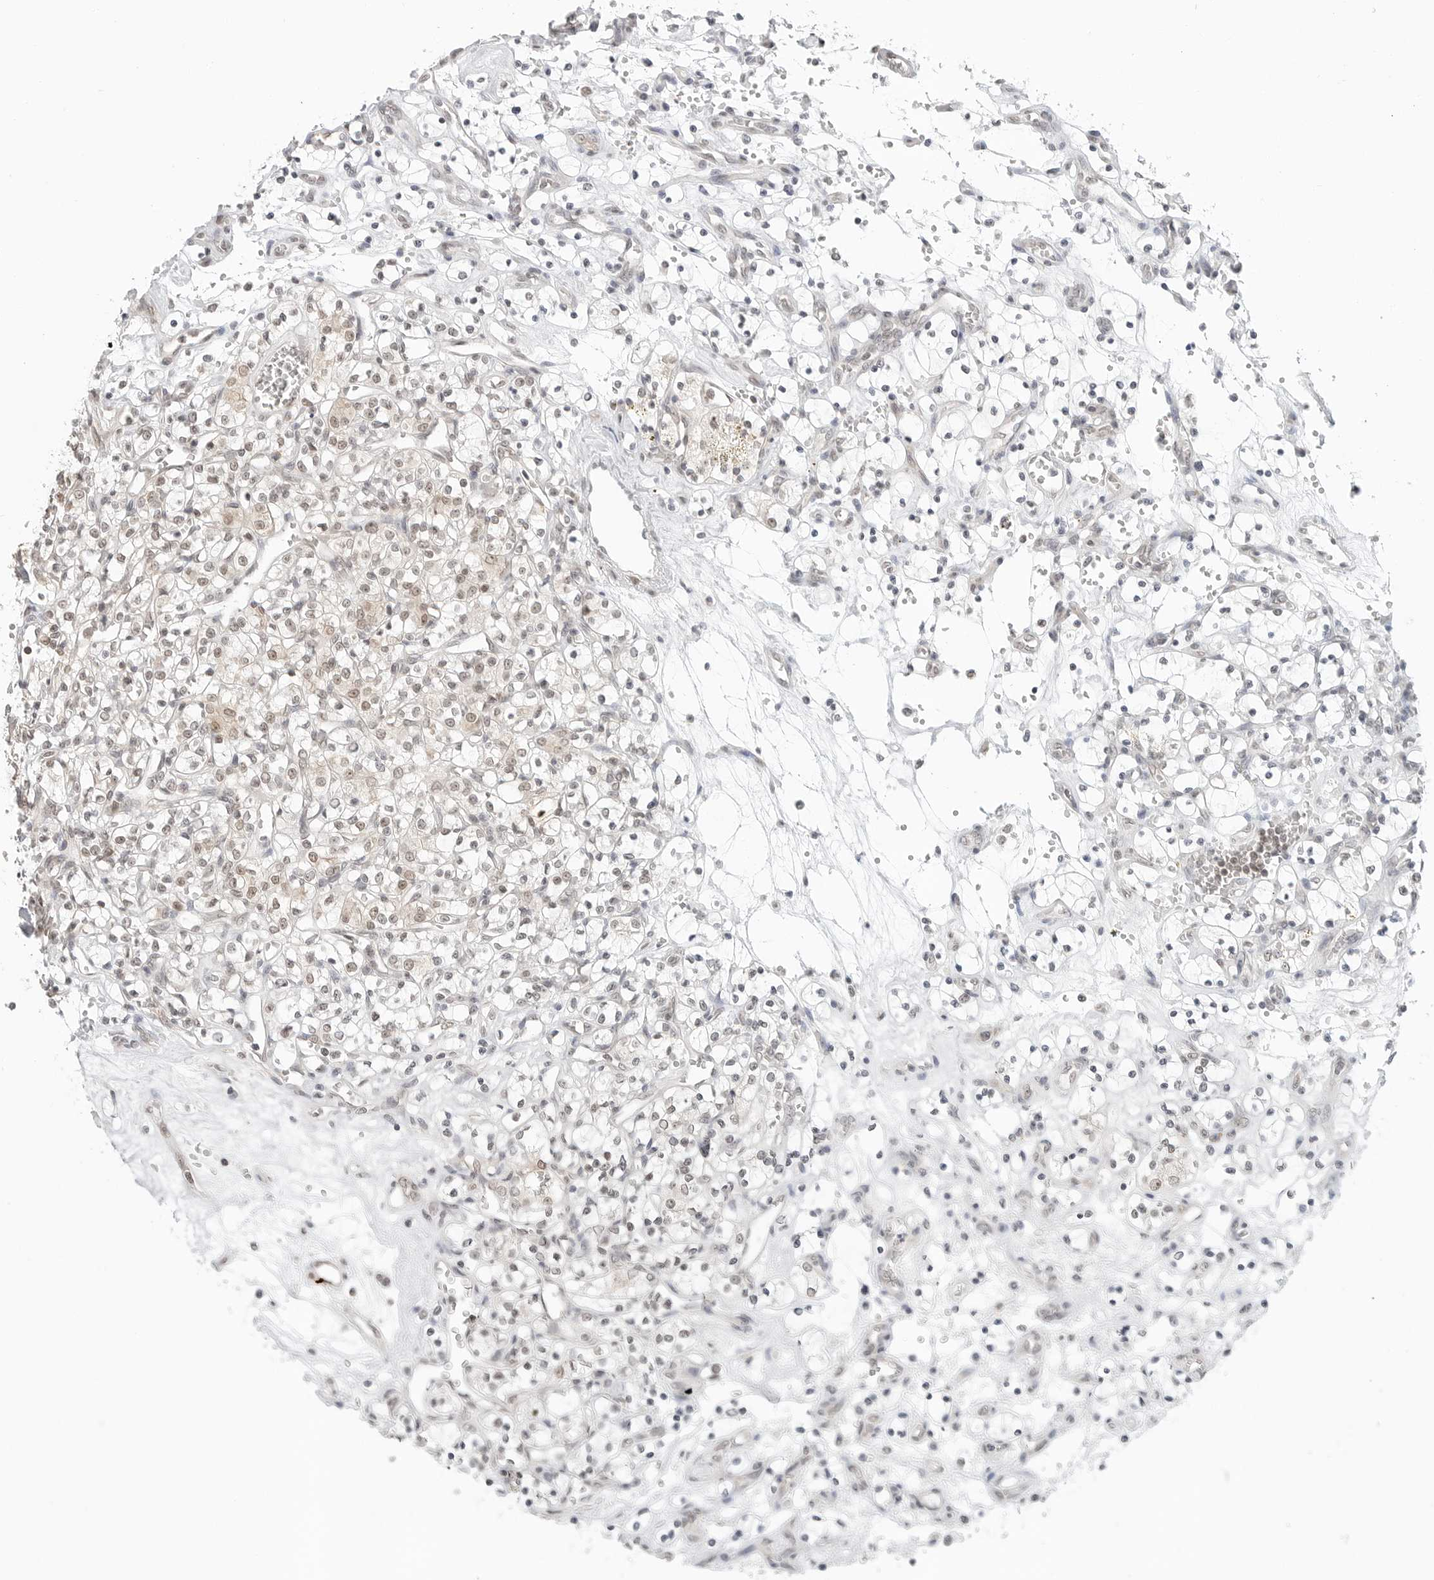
{"staining": {"intensity": "moderate", "quantity": "<25%", "location": "nuclear"}, "tissue": "renal cancer", "cell_type": "Tumor cells", "image_type": "cancer", "snomed": [{"axis": "morphology", "description": "Adenocarcinoma, NOS"}, {"axis": "topography", "description": "Kidney"}], "caption": "Renal adenocarcinoma stained for a protein (brown) shows moderate nuclear positive staining in about <25% of tumor cells.", "gene": "METAP1", "patient": {"sex": "female", "age": 69}}